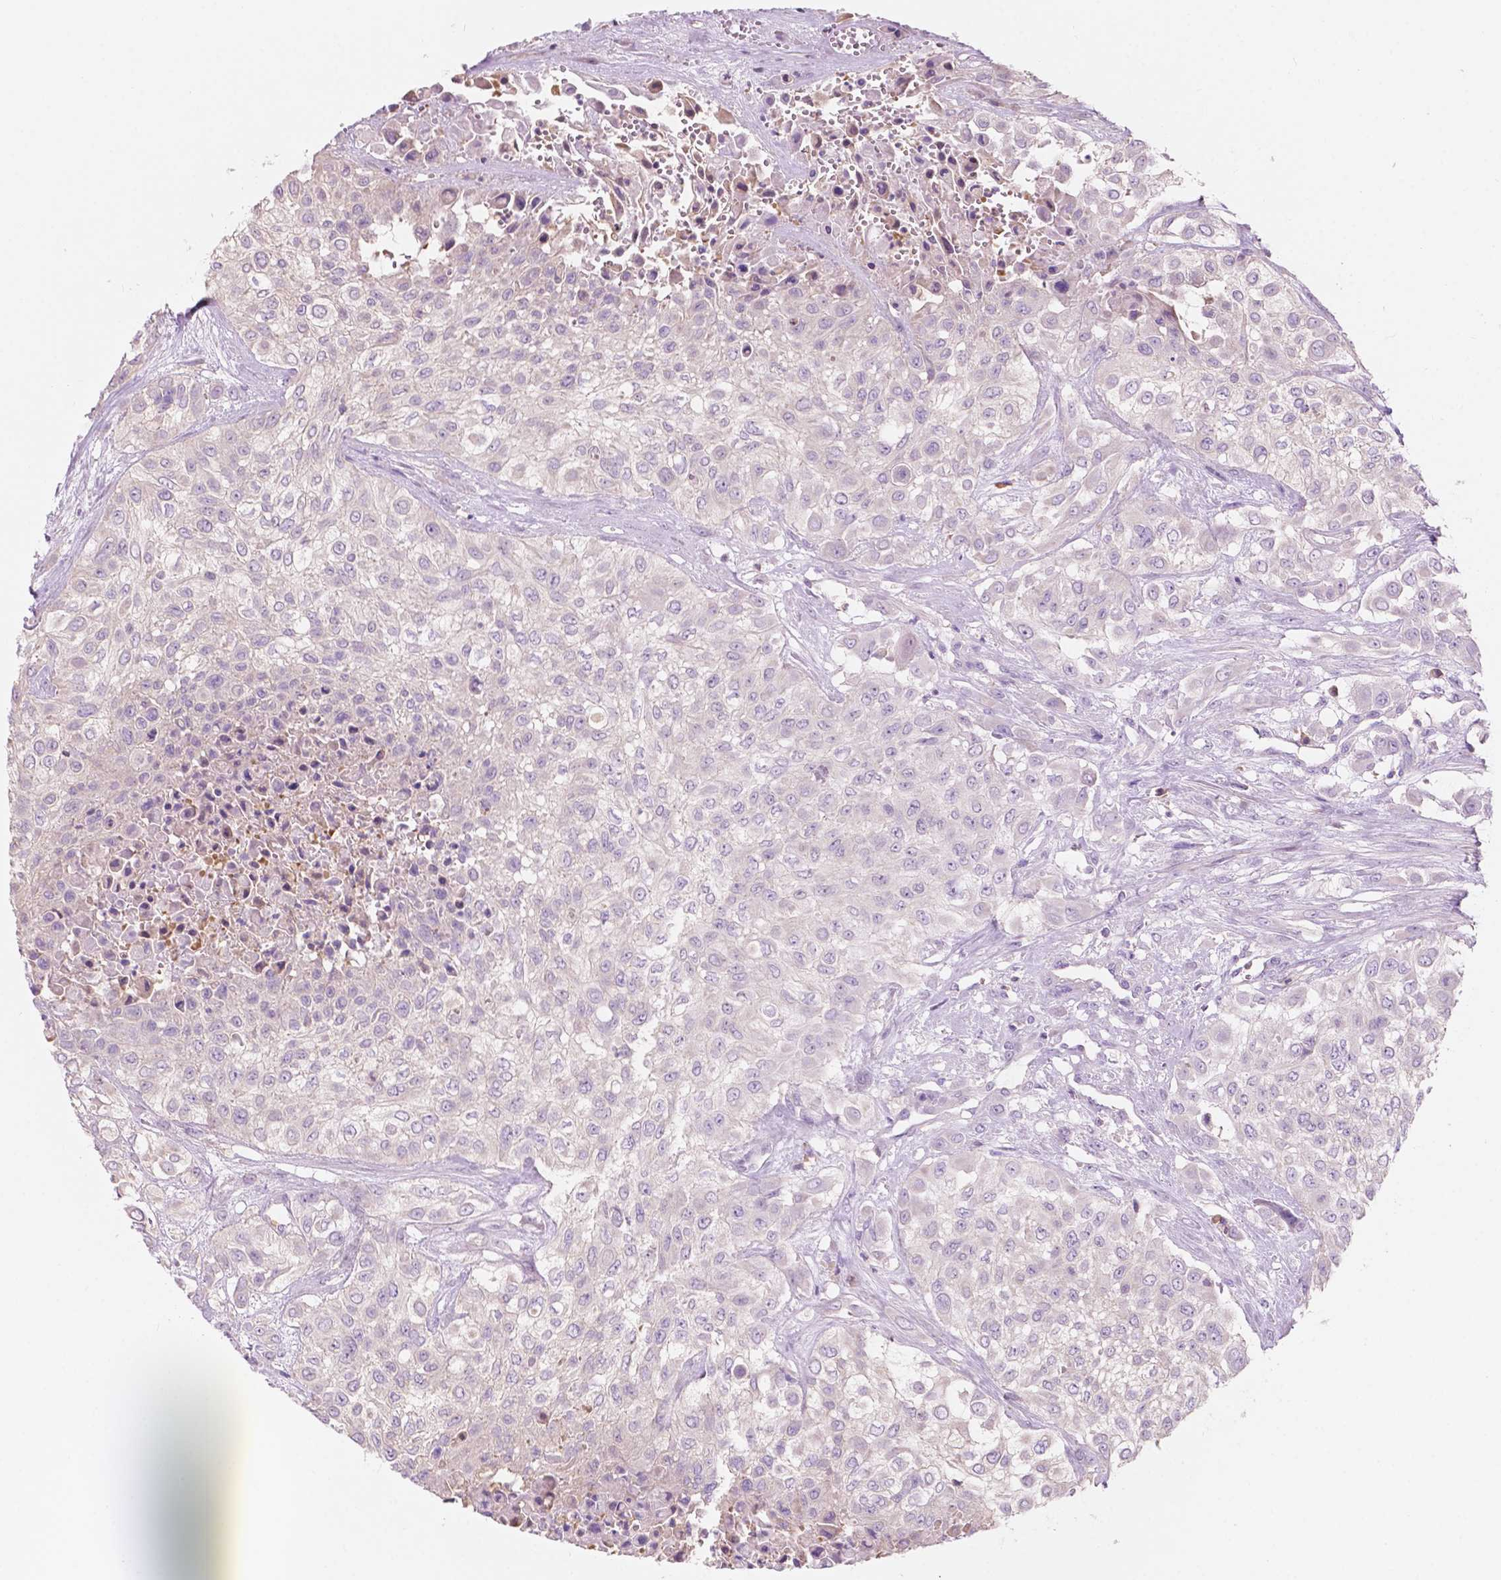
{"staining": {"intensity": "negative", "quantity": "none", "location": "none"}, "tissue": "urothelial cancer", "cell_type": "Tumor cells", "image_type": "cancer", "snomed": [{"axis": "morphology", "description": "Urothelial carcinoma, High grade"}, {"axis": "topography", "description": "Urinary bladder"}], "caption": "Tumor cells show no significant expression in urothelial cancer.", "gene": "SEMA4A", "patient": {"sex": "male", "age": 57}}